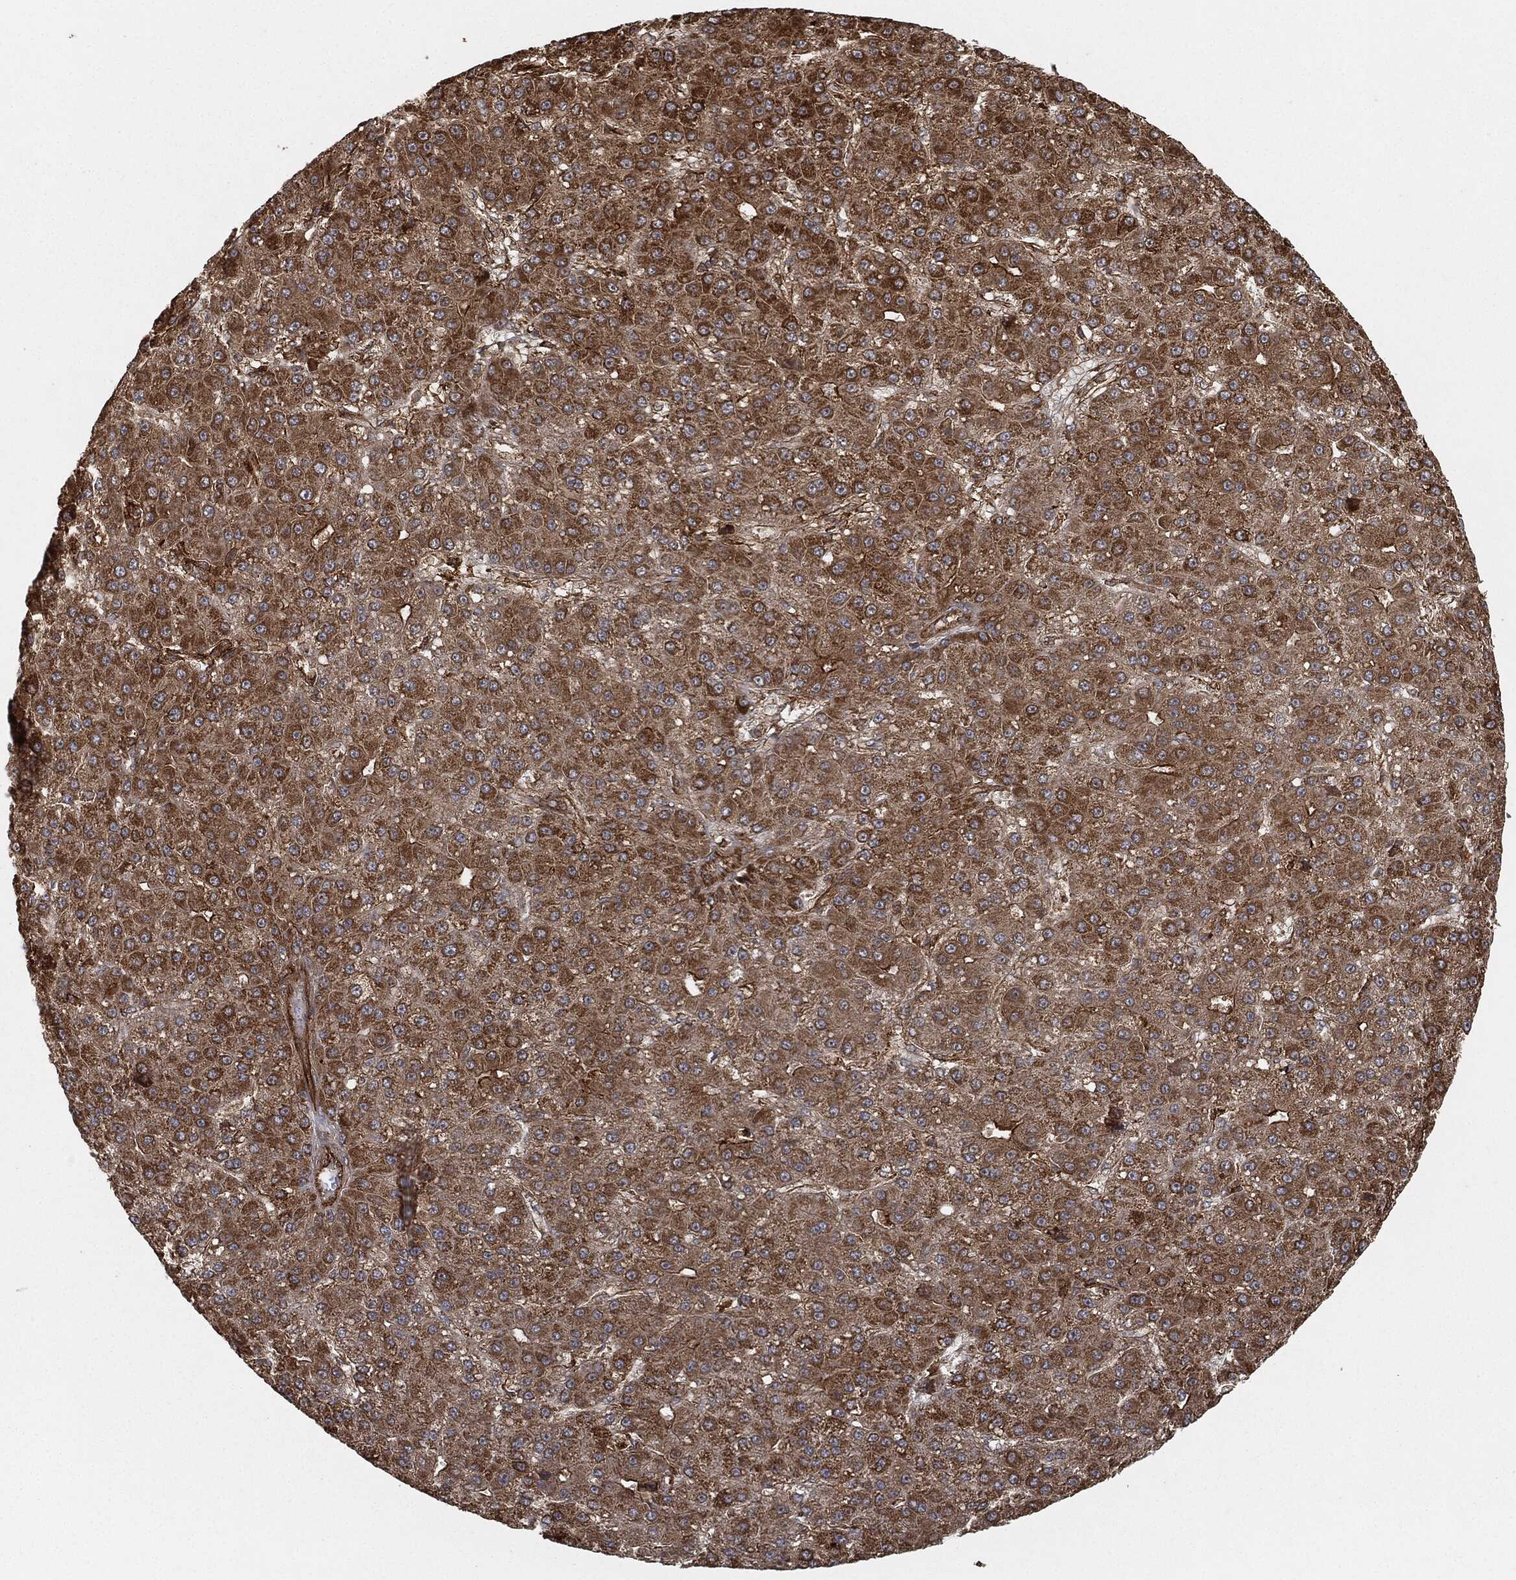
{"staining": {"intensity": "strong", "quantity": "<25%", "location": "cytoplasmic/membranous"}, "tissue": "liver cancer", "cell_type": "Tumor cells", "image_type": "cancer", "snomed": [{"axis": "morphology", "description": "Carcinoma, Hepatocellular, NOS"}, {"axis": "topography", "description": "Liver"}], "caption": "Human liver hepatocellular carcinoma stained with a brown dye demonstrates strong cytoplasmic/membranous positive expression in about <25% of tumor cells.", "gene": "TPT1", "patient": {"sex": "male", "age": 67}}